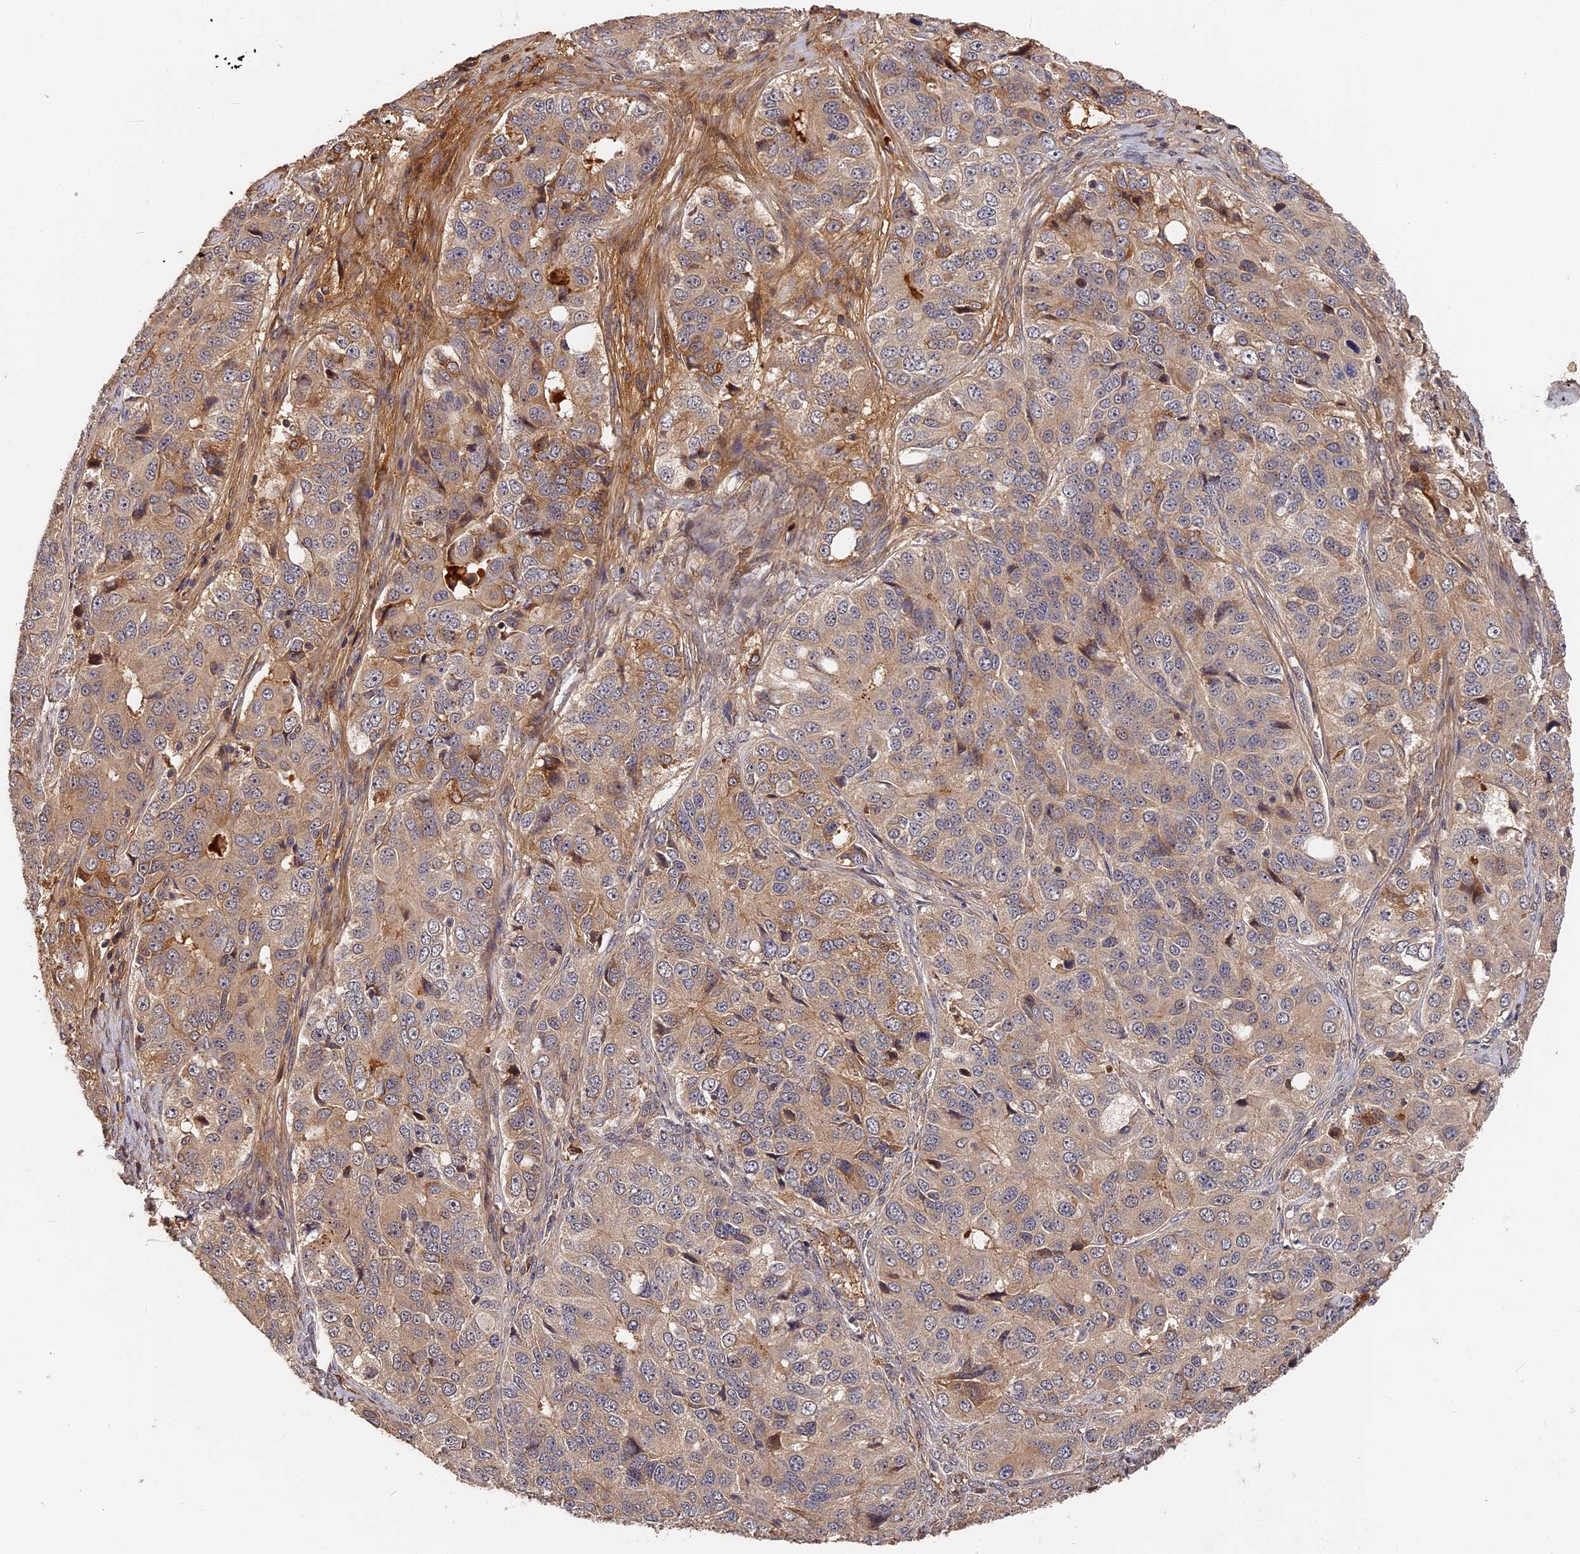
{"staining": {"intensity": "weak", "quantity": "25%-75%", "location": "cytoplasmic/membranous"}, "tissue": "ovarian cancer", "cell_type": "Tumor cells", "image_type": "cancer", "snomed": [{"axis": "morphology", "description": "Carcinoma, endometroid"}, {"axis": "topography", "description": "Ovary"}], "caption": "A low amount of weak cytoplasmic/membranous staining is identified in approximately 25%-75% of tumor cells in ovarian cancer tissue.", "gene": "ITIH1", "patient": {"sex": "female", "age": 51}}